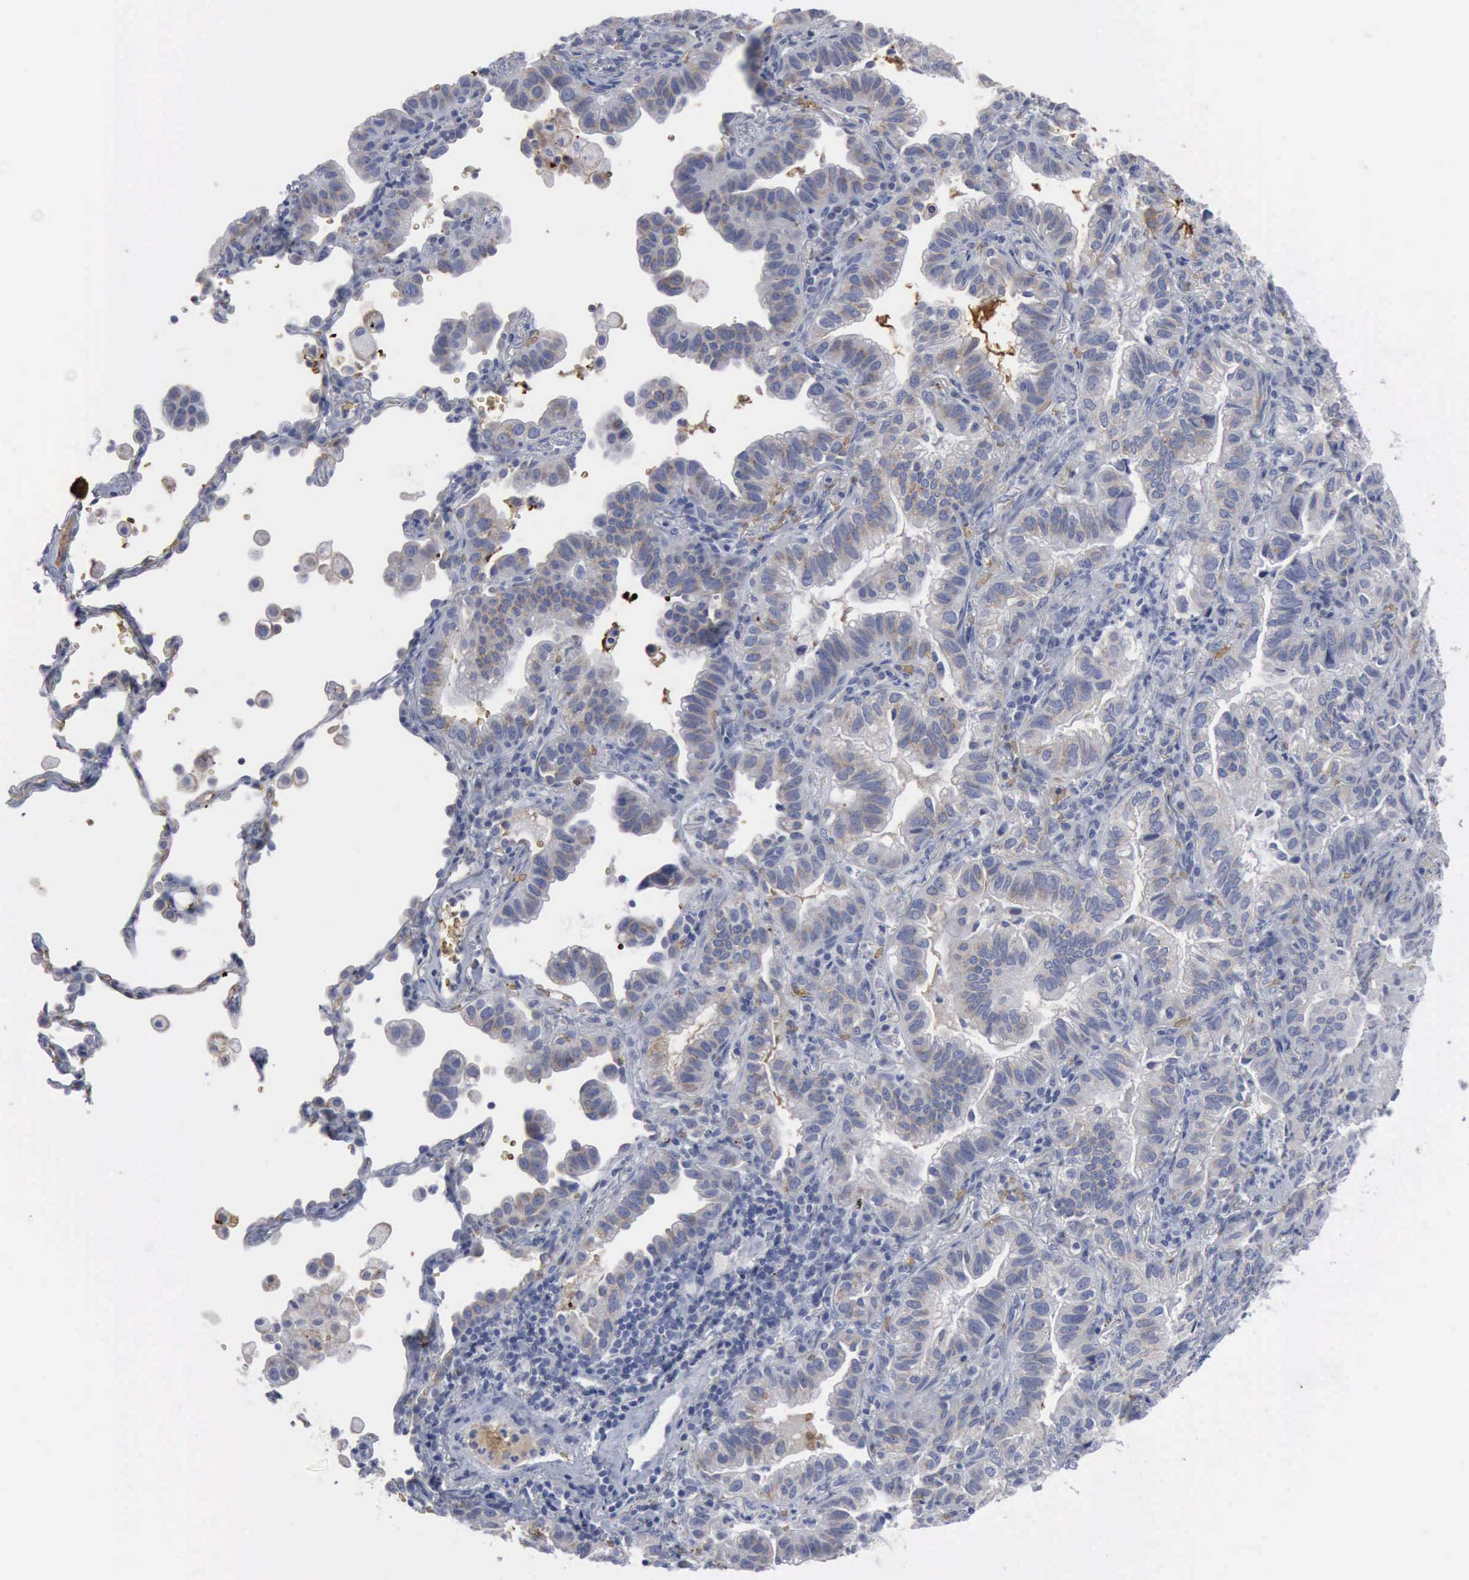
{"staining": {"intensity": "negative", "quantity": "none", "location": "none"}, "tissue": "lung cancer", "cell_type": "Tumor cells", "image_type": "cancer", "snomed": [{"axis": "morphology", "description": "Adenocarcinoma, NOS"}, {"axis": "topography", "description": "Lung"}], "caption": "A micrograph of human lung adenocarcinoma is negative for staining in tumor cells.", "gene": "TGFB1", "patient": {"sex": "female", "age": 50}}